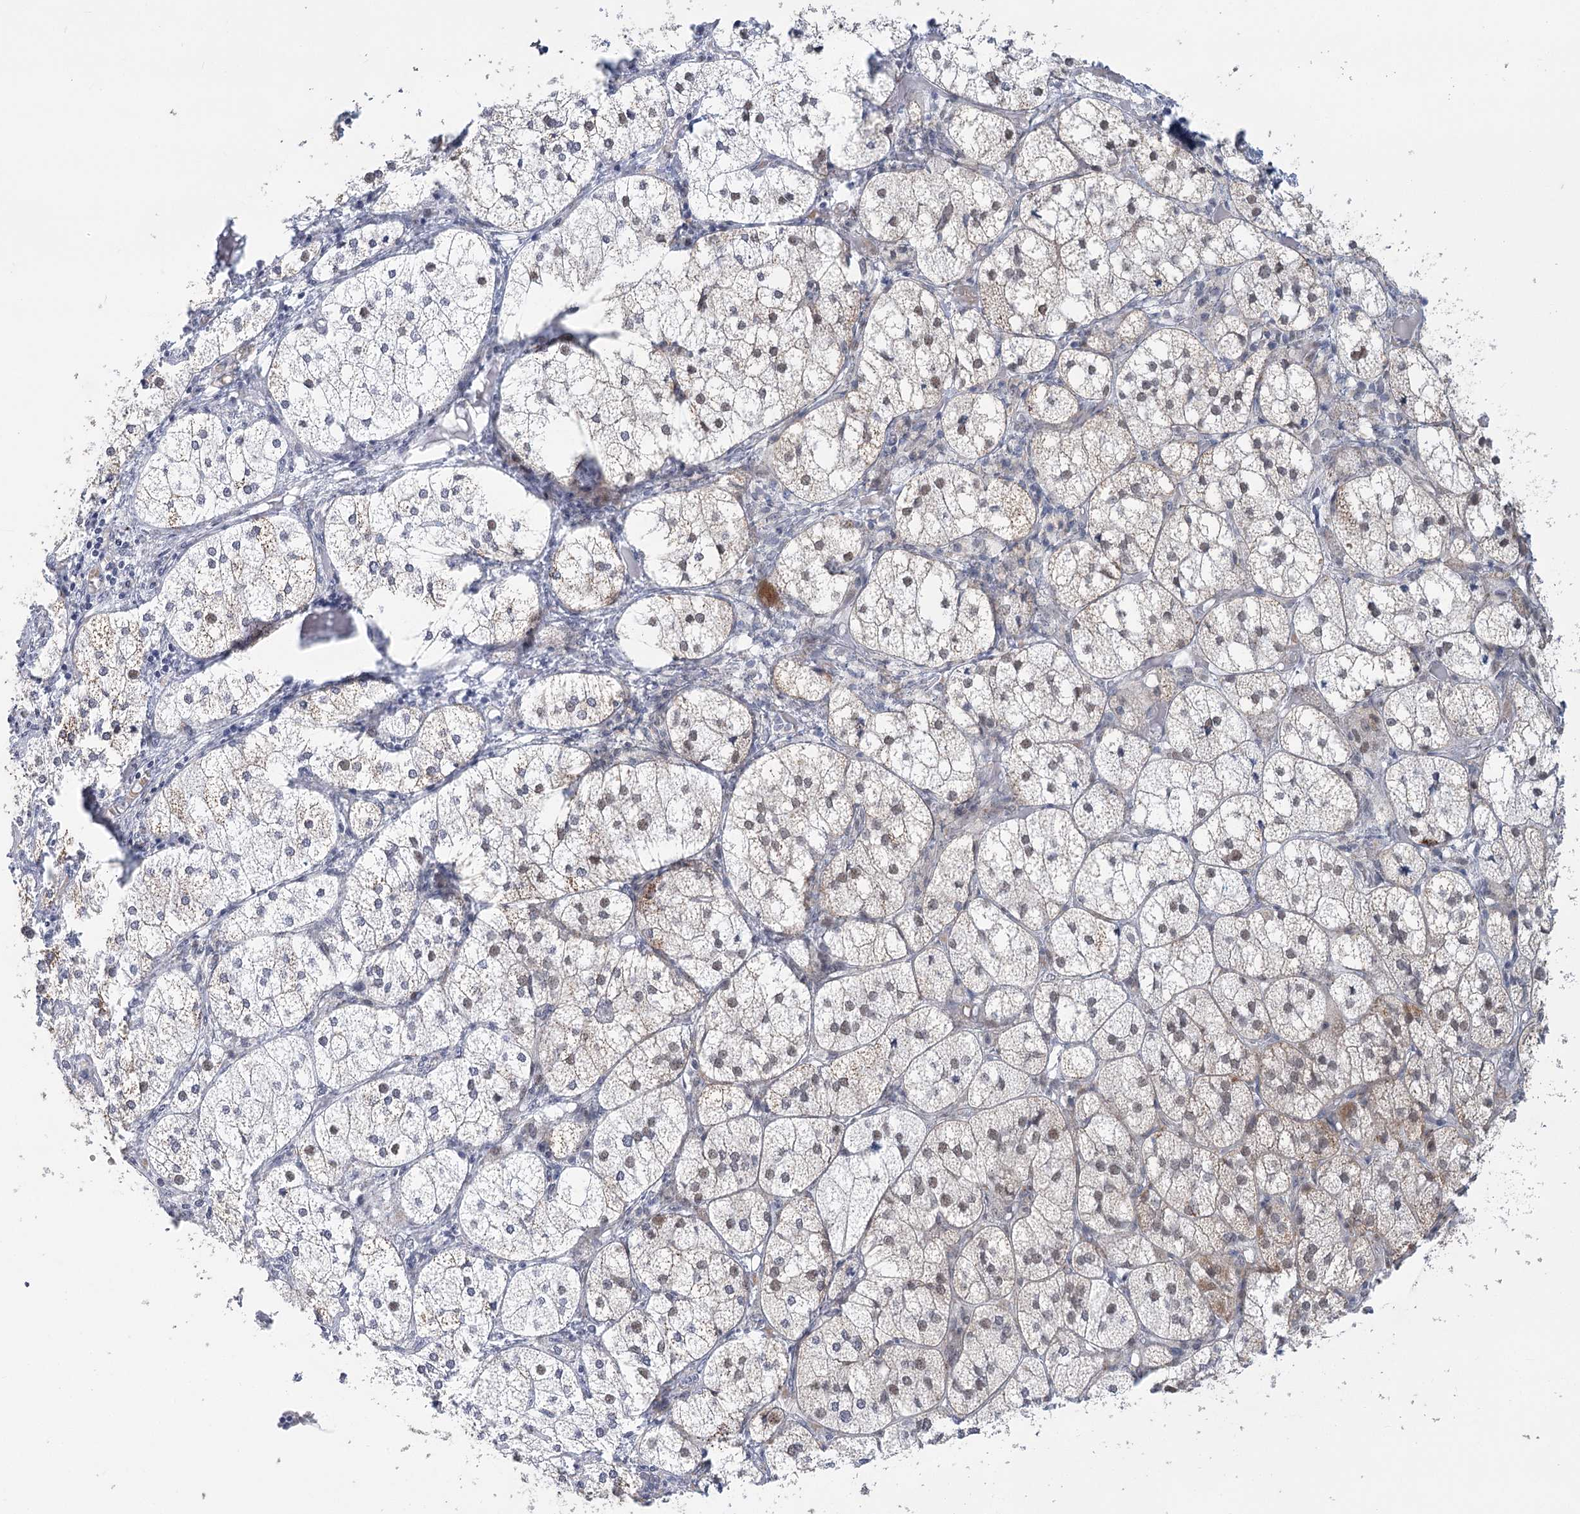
{"staining": {"intensity": "moderate", "quantity": "25%-75%", "location": "cytoplasmic/membranous,nuclear"}, "tissue": "adrenal gland", "cell_type": "Glandular cells", "image_type": "normal", "snomed": [{"axis": "morphology", "description": "Normal tissue, NOS"}, {"axis": "topography", "description": "Adrenal gland"}], "caption": "Glandular cells display medium levels of moderate cytoplasmic/membranous,nuclear staining in about 25%-75% of cells in normal adrenal gland.", "gene": "MTG1", "patient": {"sex": "female", "age": 61}}